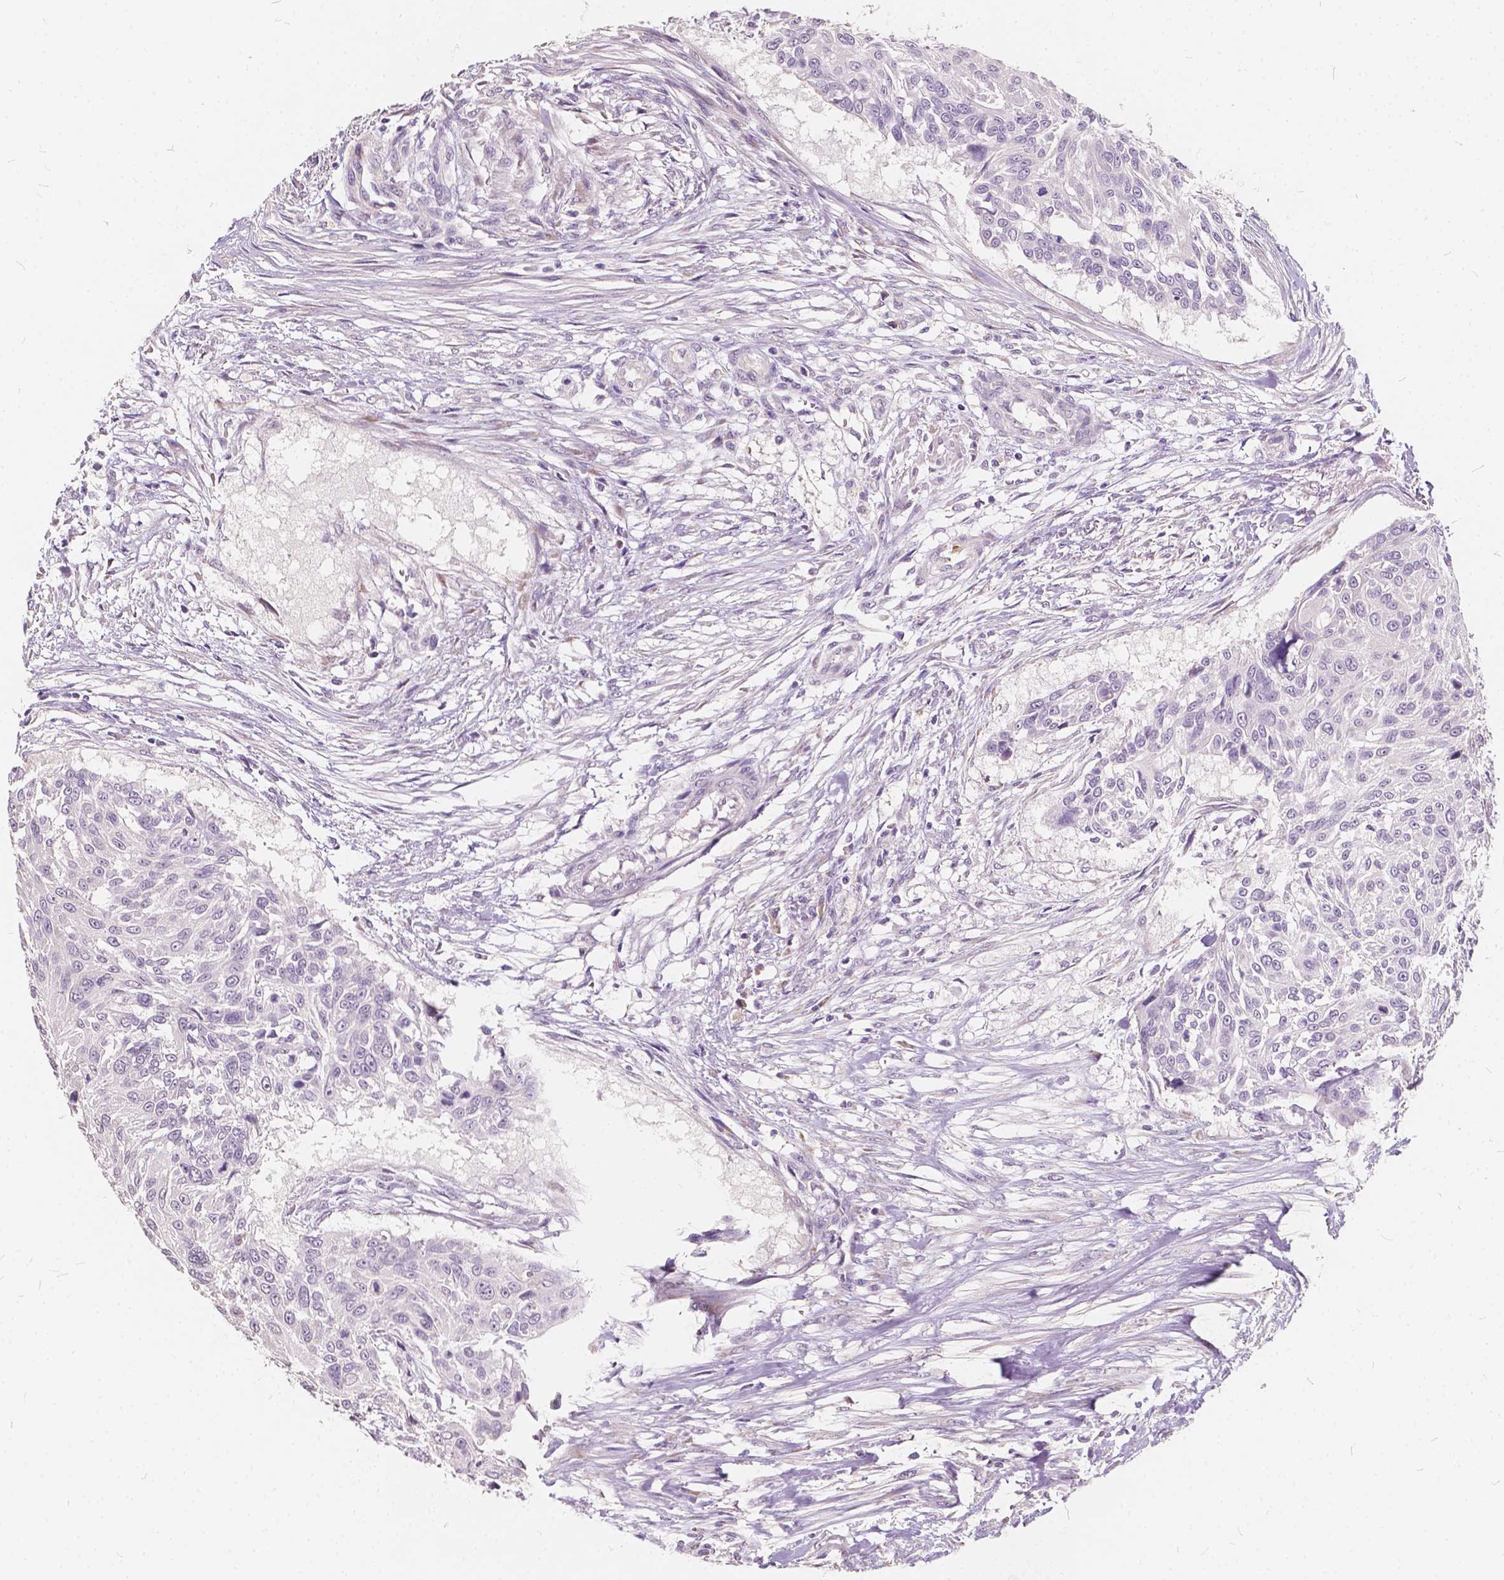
{"staining": {"intensity": "negative", "quantity": "none", "location": "none"}, "tissue": "urothelial cancer", "cell_type": "Tumor cells", "image_type": "cancer", "snomed": [{"axis": "morphology", "description": "Urothelial carcinoma, NOS"}, {"axis": "topography", "description": "Urinary bladder"}], "caption": "Tumor cells show no significant protein staining in transitional cell carcinoma. The staining is performed using DAB brown chromogen with nuclei counter-stained in using hematoxylin.", "gene": "SLC7A8", "patient": {"sex": "male", "age": 55}}